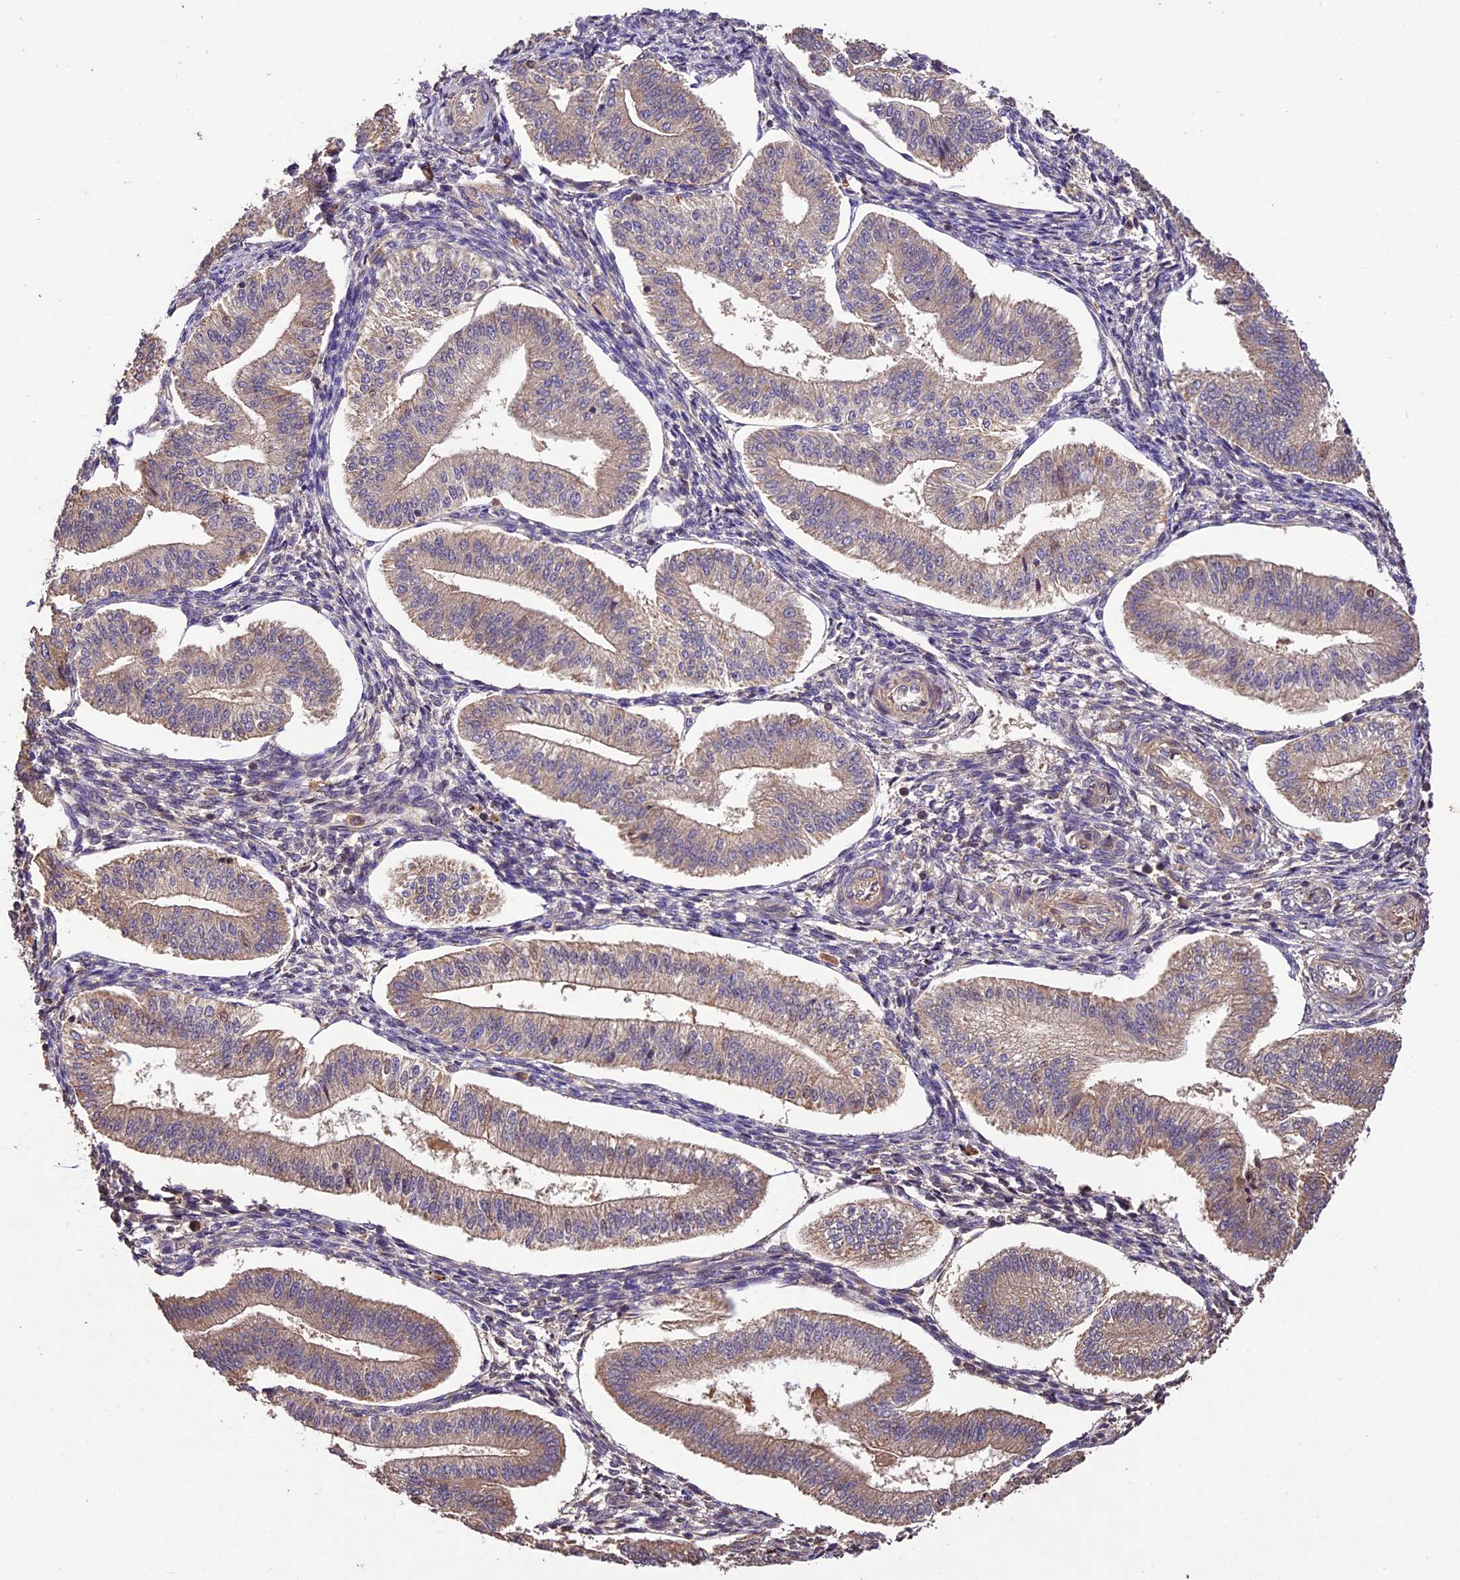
{"staining": {"intensity": "weak", "quantity": "25%-75%", "location": "cytoplasmic/membranous"}, "tissue": "endometrium", "cell_type": "Cells in endometrial stroma", "image_type": "normal", "snomed": [{"axis": "morphology", "description": "Normal tissue, NOS"}, {"axis": "topography", "description": "Endometrium"}], "caption": "Protein expression analysis of benign endometrium shows weak cytoplasmic/membranous staining in about 25%-75% of cells in endometrial stroma.", "gene": "CRLF1", "patient": {"sex": "female", "age": 34}}